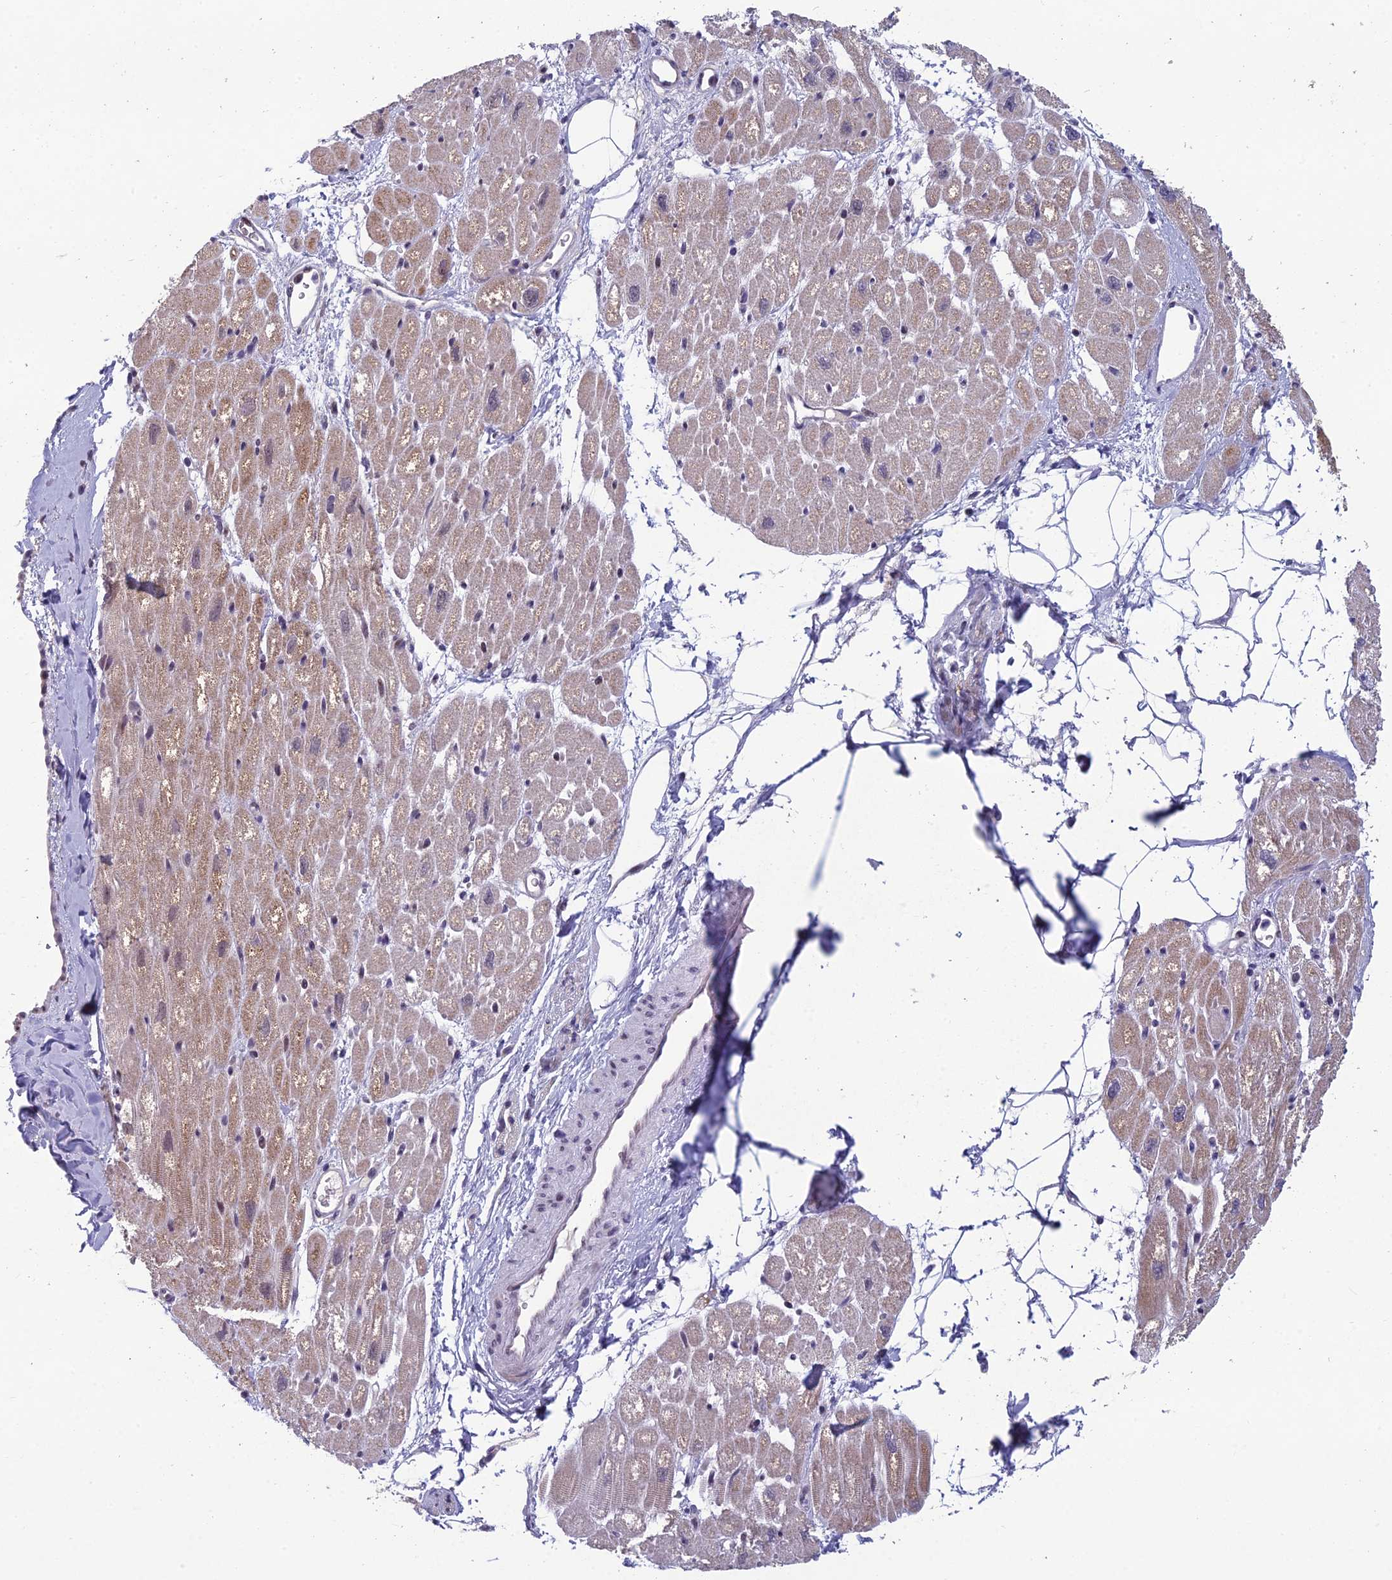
{"staining": {"intensity": "moderate", "quantity": "<25%", "location": "cytoplasmic/membranous"}, "tissue": "heart muscle", "cell_type": "Cardiomyocytes", "image_type": "normal", "snomed": [{"axis": "morphology", "description": "Normal tissue, NOS"}, {"axis": "topography", "description": "Heart"}], "caption": "A high-resolution photomicrograph shows immunohistochemistry (IHC) staining of benign heart muscle, which shows moderate cytoplasmic/membranous staining in approximately <25% of cardiomyocytes.", "gene": "RGS17", "patient": {"sex": "male", "age": 50}}